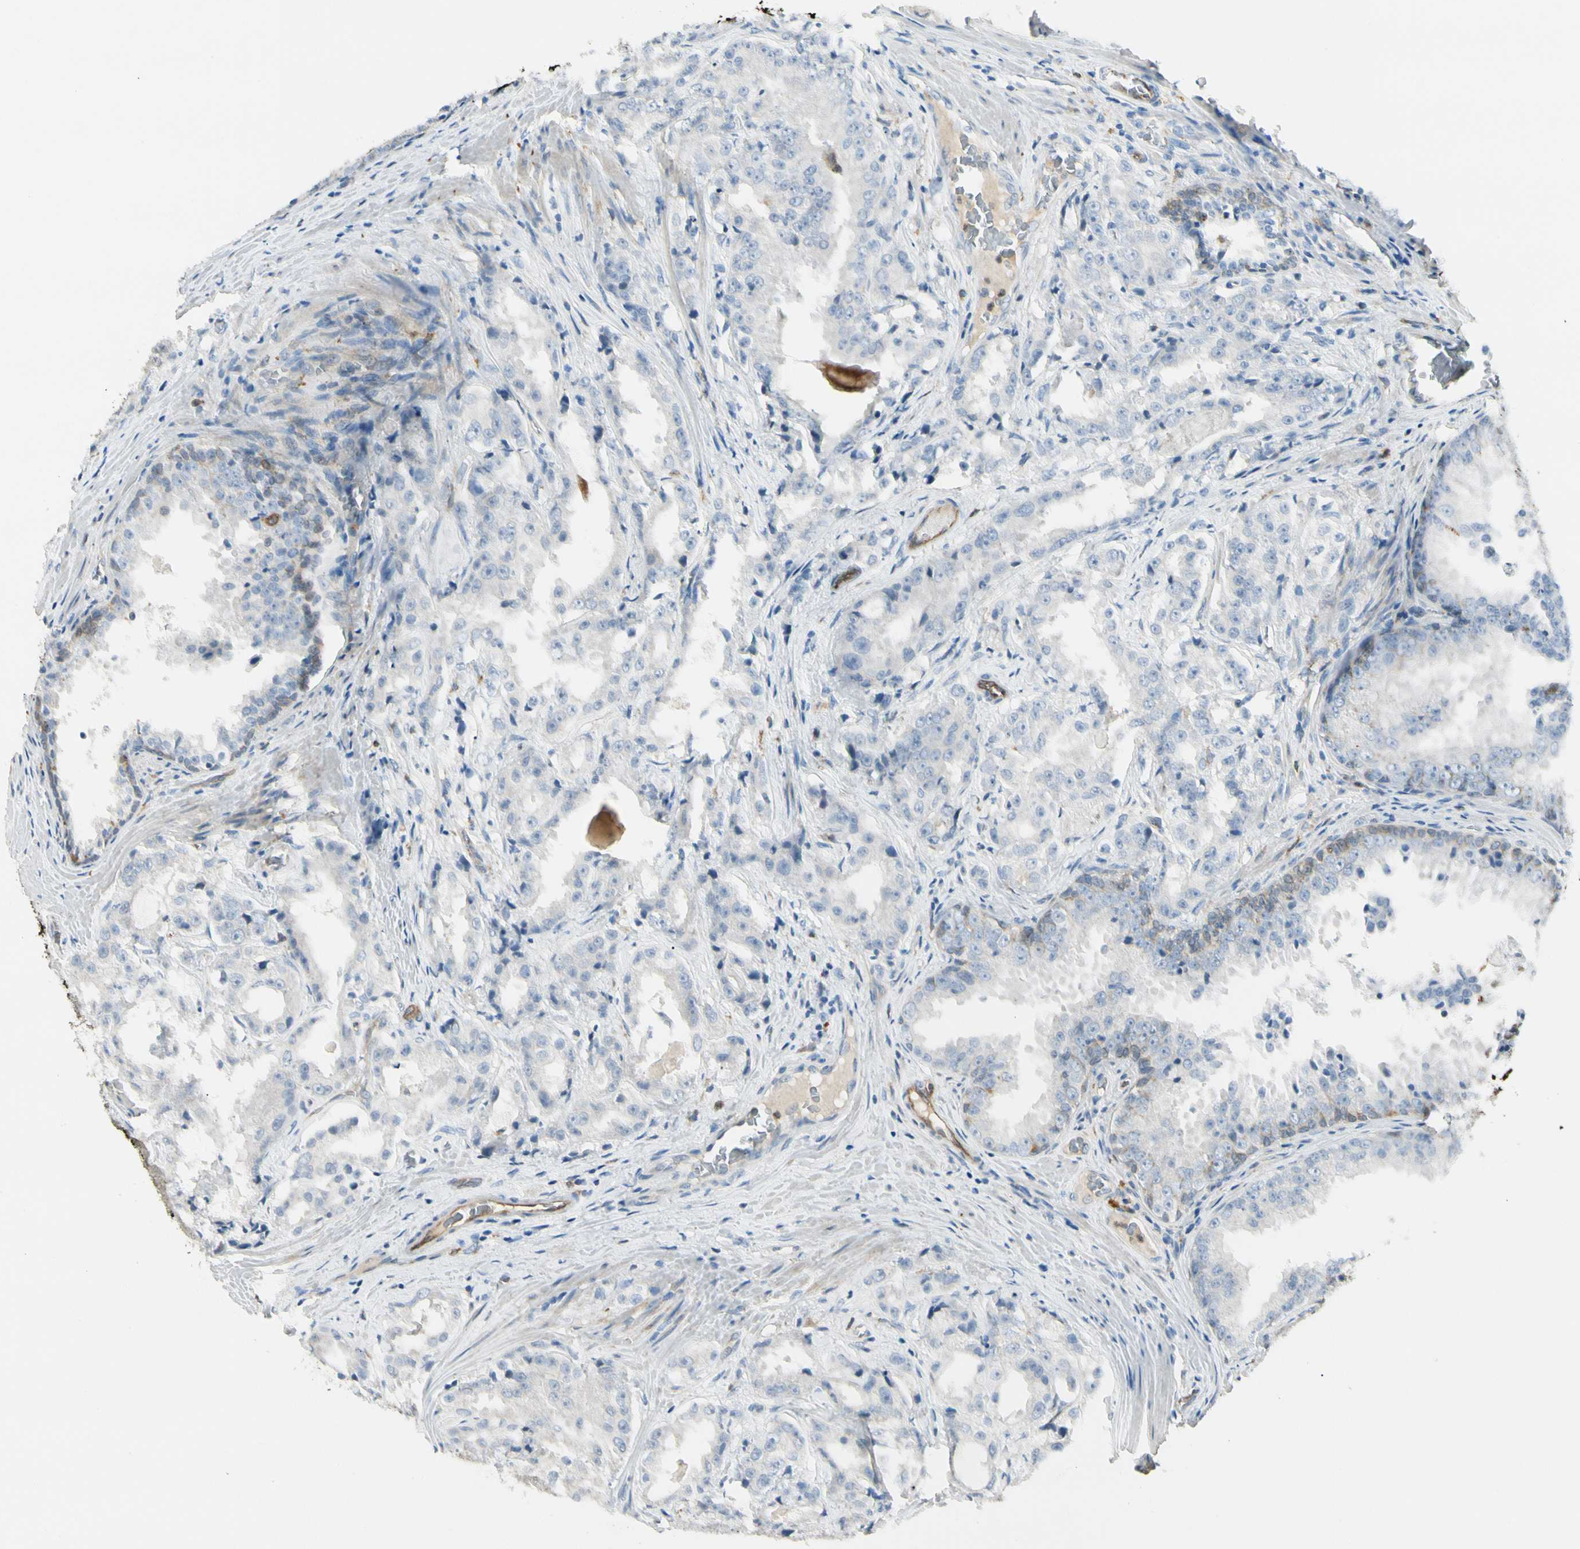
{"staining": {"intensity": "negative", "quantity": "none", "location": "none"}, "tissue": "prostate cancer", "cell_type": "Tumor cells", "image_type": "cancer", "snomed": [{"axis": "morphology", "description": "Adenocarcinoma, High grade"}, {"axis": "topography", "description": "Prostate"}], "caption": "An image of human prostate cancer (high-grade adenocarcinoma) is negative for staining in tumor cells.", "gene": "LPCAT2", "patient": {"sex": "male", "age": 73}}